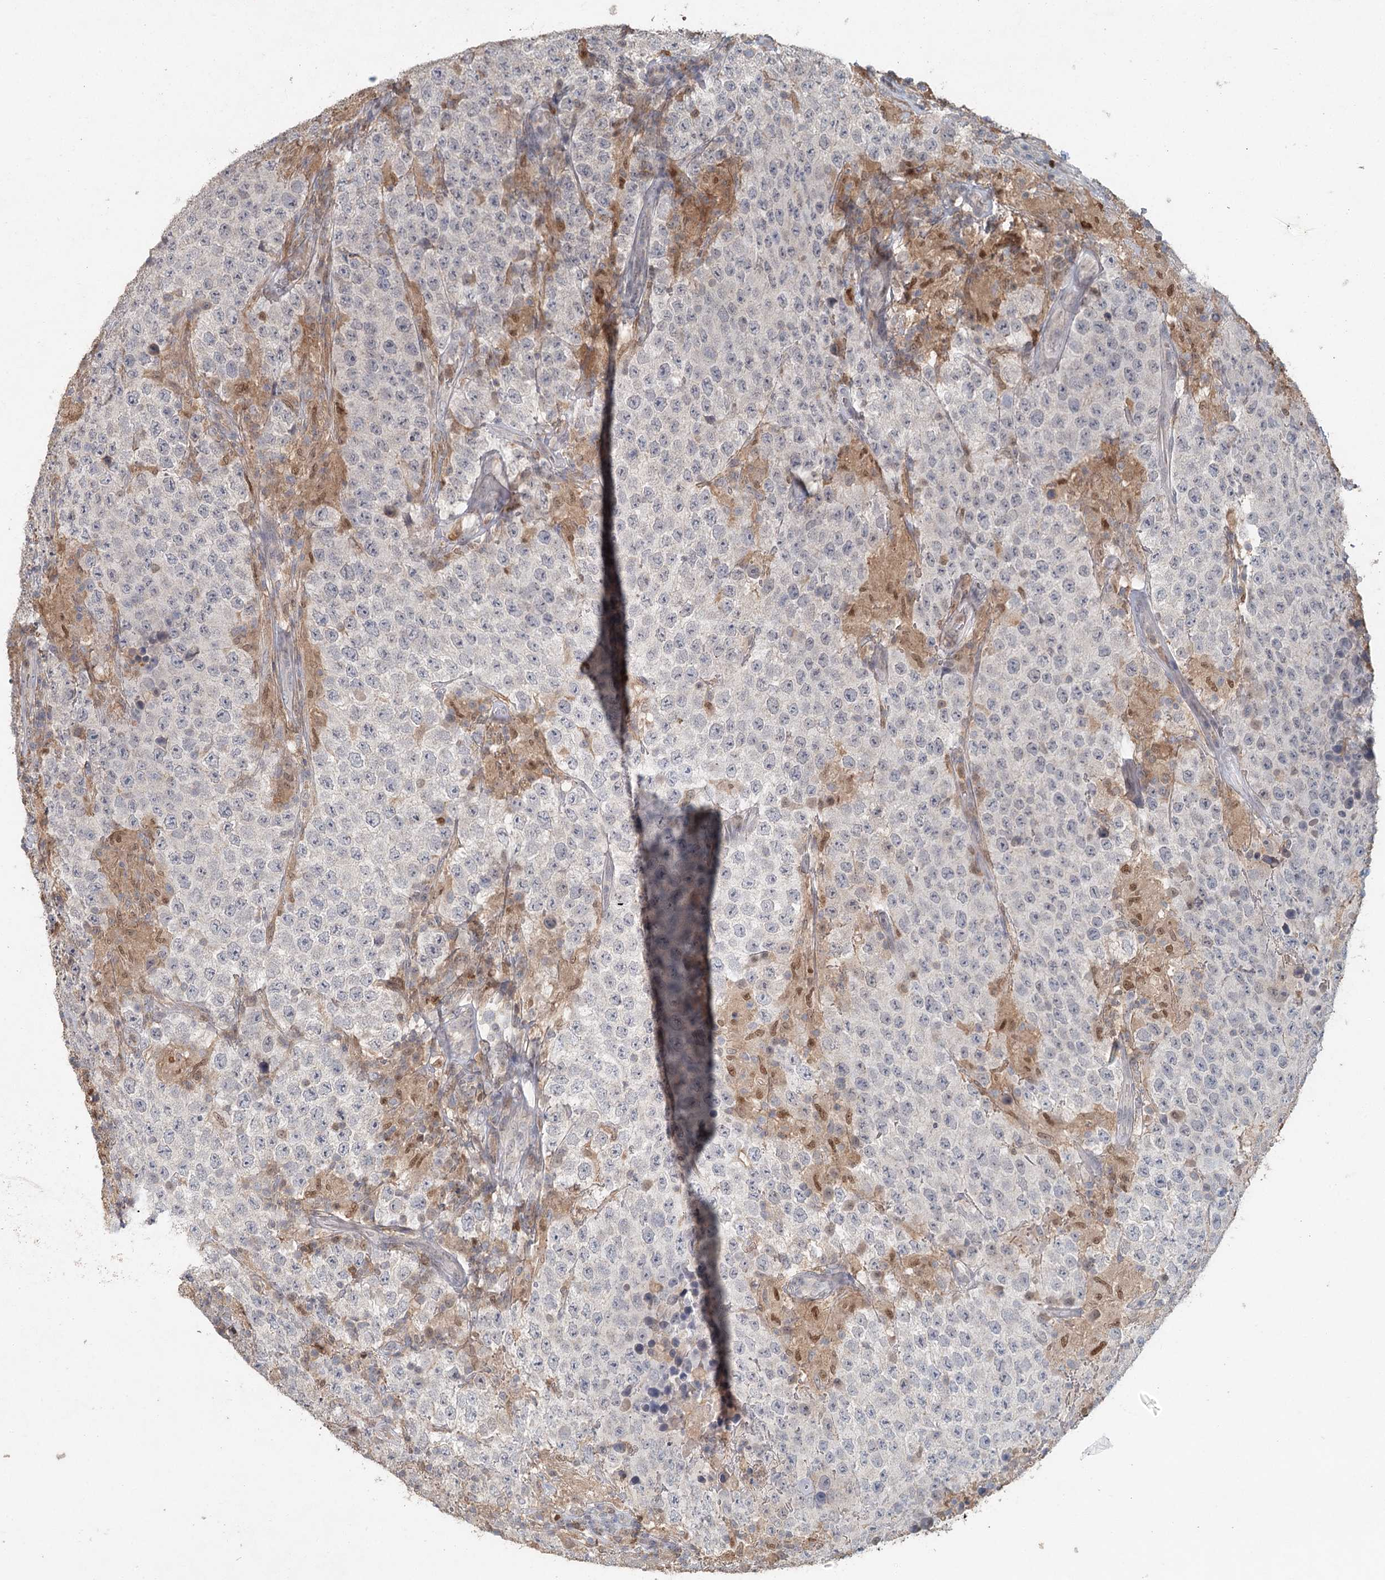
{"staining": {"intensity": "negative", "quantity": "none", "location": "none"}, "tissue": "testis cancer", "cell_type": "Tumor cells", "image_type": "cancer", "snomed": [{"axis": "morphology", "description": "Normal tissue, NOS"}, {"axis": "morphology", "description": "Urothelial carcinoma, High grade"}, {"axis": "morphology", "description": "Seminoma, NOS"}, {"axis": "morphology", "description": "Carcinoma, Embryonal, NOS"}, {"axis": "topography", "description": "Urinary bladder"}, {"axis": "topography", "description": "Testis"}], "caption": "Tumor cells are negative for brown protein staining in testis cancer (urothelial carcinoma (high-grade)).", "gene": "ADK", "patient": {"sex": "male", "age": 41}}